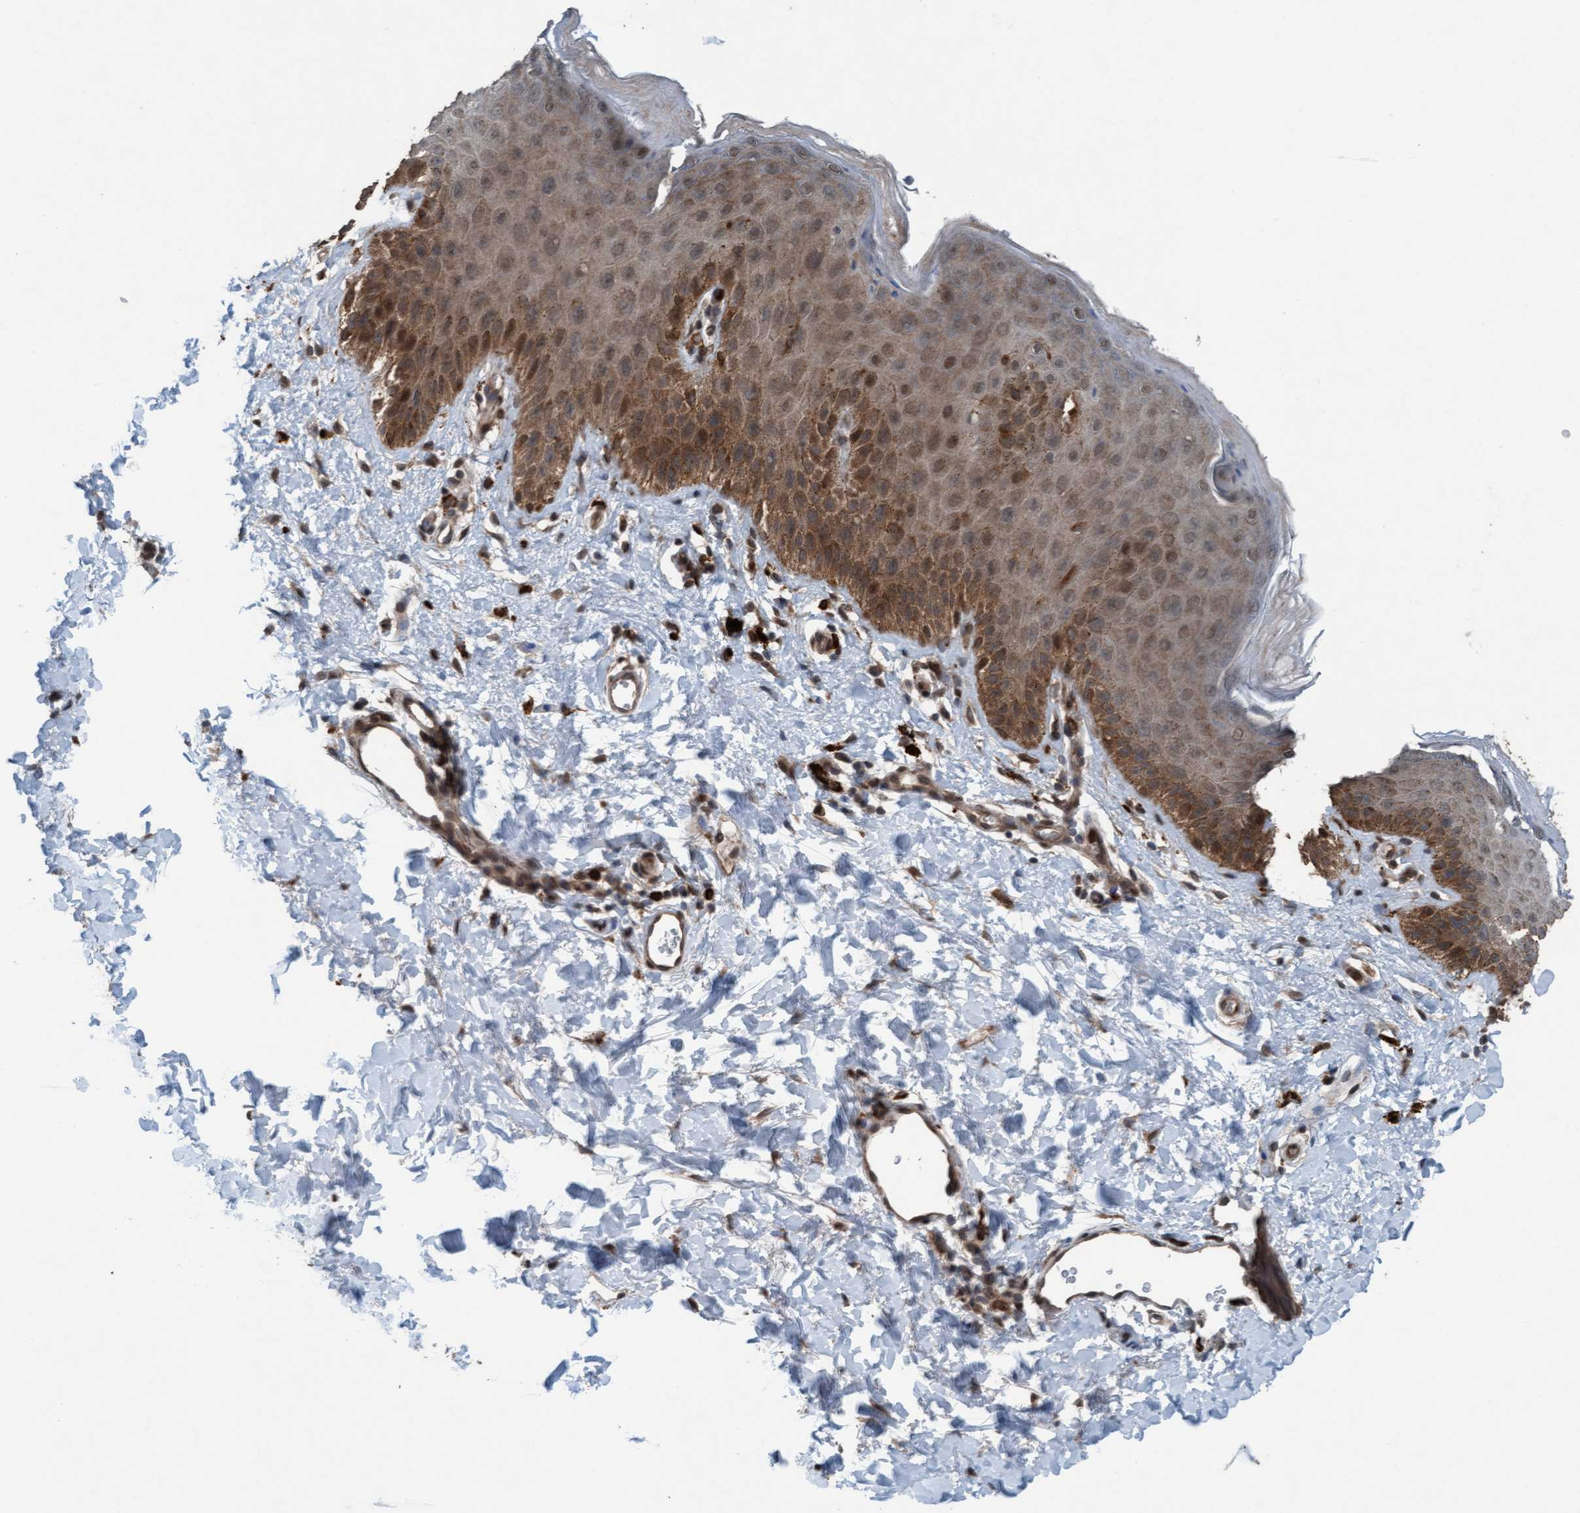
{"staining": {"intensity": "moderate", "quantity": "25%-75%", "location": "cytoplasmic/membranous,nuclear"}, "tissue": "skin", "cell_type": "Epidermal cells", "image_type": "normal", "snomed": [{"axis": "morphology", "description": "Normal tissue, NOS"}, {"axis": "topography", "description": "Anal"}], "caption": "Epidermal cells show moderate cytoplasmic/membranous,nuclear positivity in about 25%-75% of cells in benign skin.", "gene": "PLXNB2", "patient": {"sex": "male", "age": 44}}